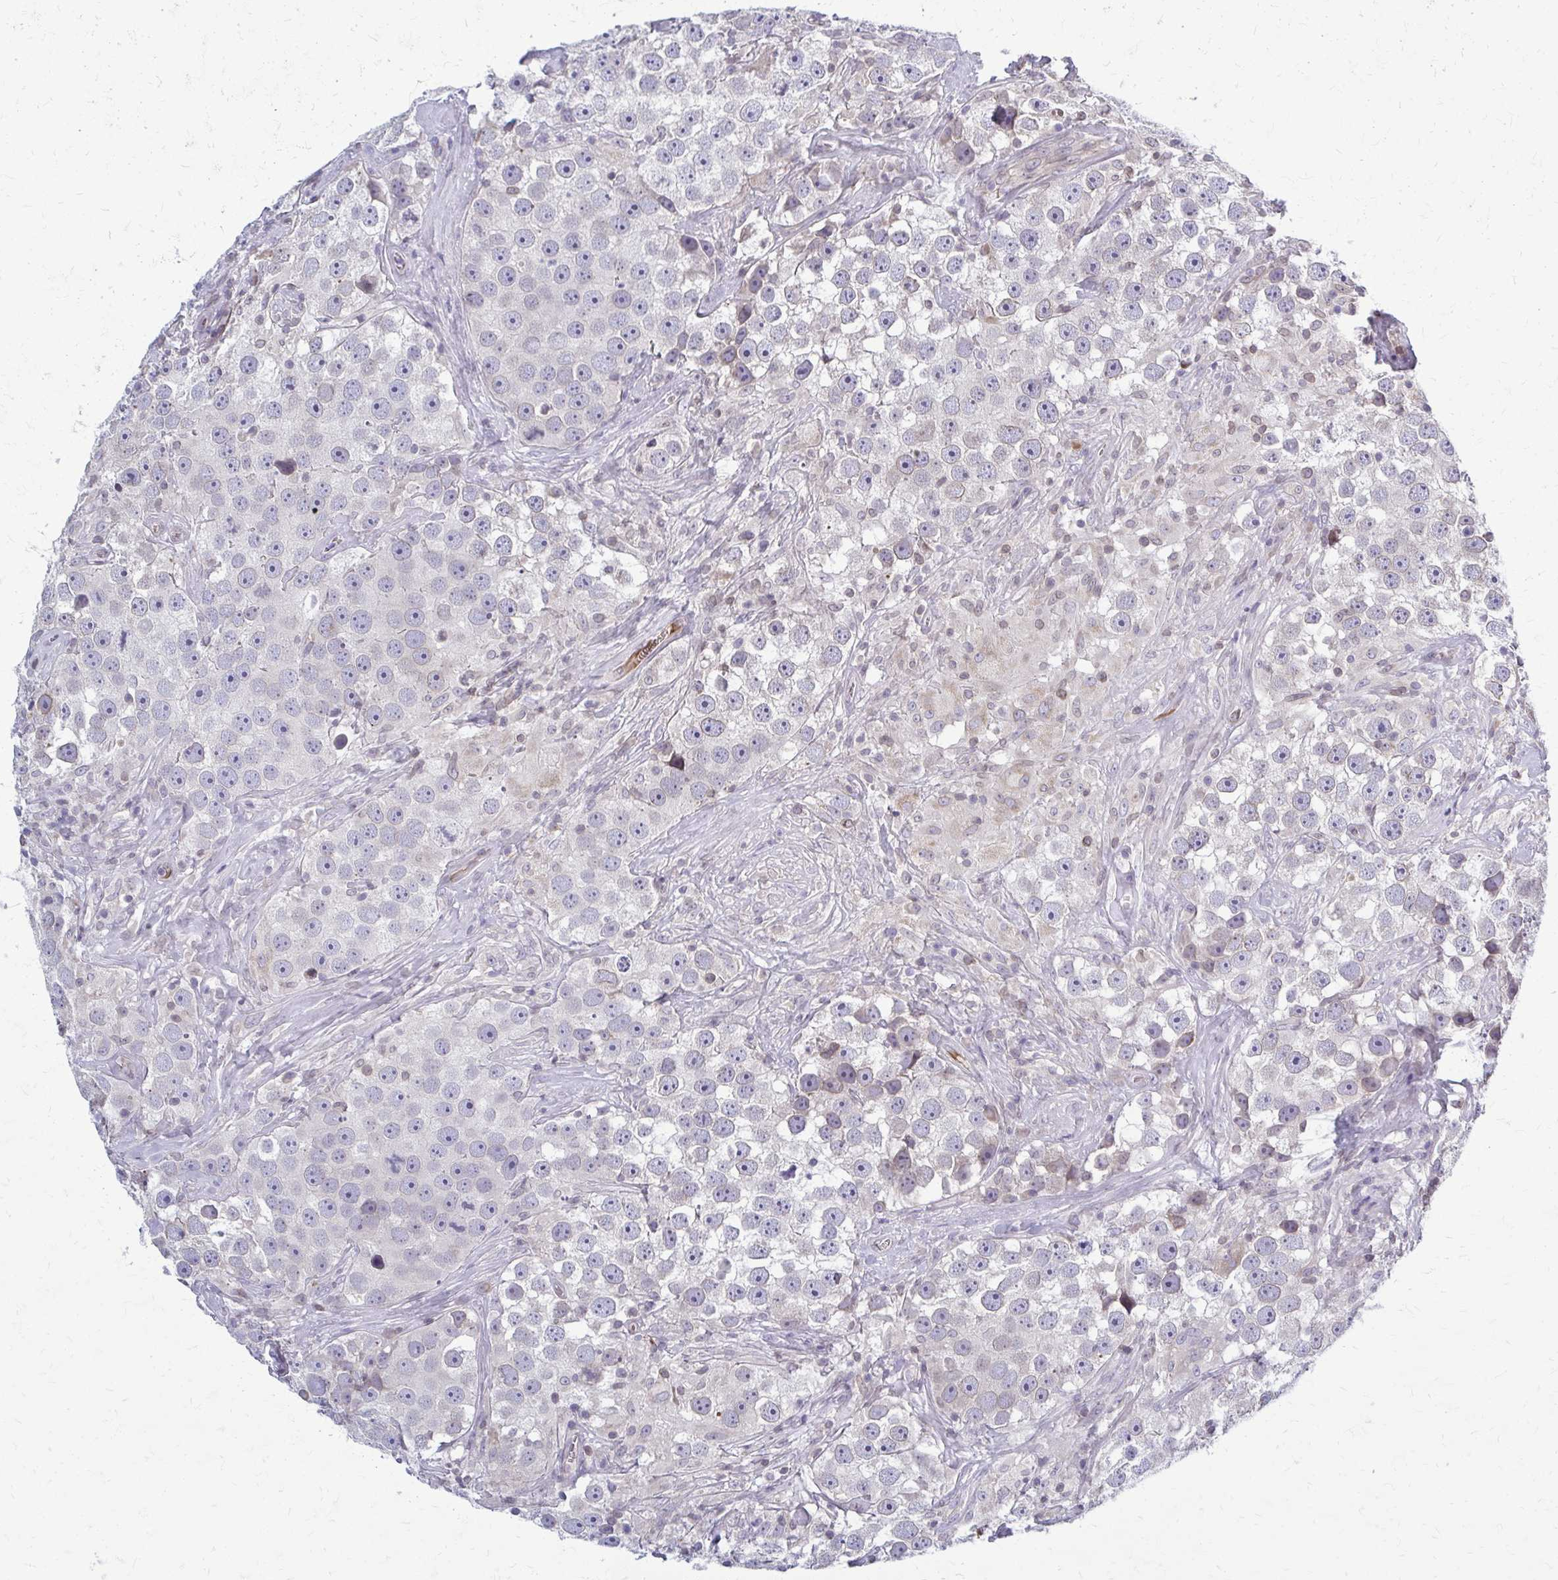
{"staining": {"intensity": "negative", "quantity": "none", "location": "none"}, "tissue": "testis cancer", "cell_type": "Tumor cells", "image_type": "cancer", "snomed": [{"axis": "morphology", "description": "Seminoma, NOS"}, {"axis": "topography", "description": "Testis"}], "caption": "Testis cancer was stained to show a protein in brown. There is no significant expression in tumor cells. Nuclei are stained in blue.", "gene": "MCRIP2", "patient": {"sex": "male", "age": 49}}